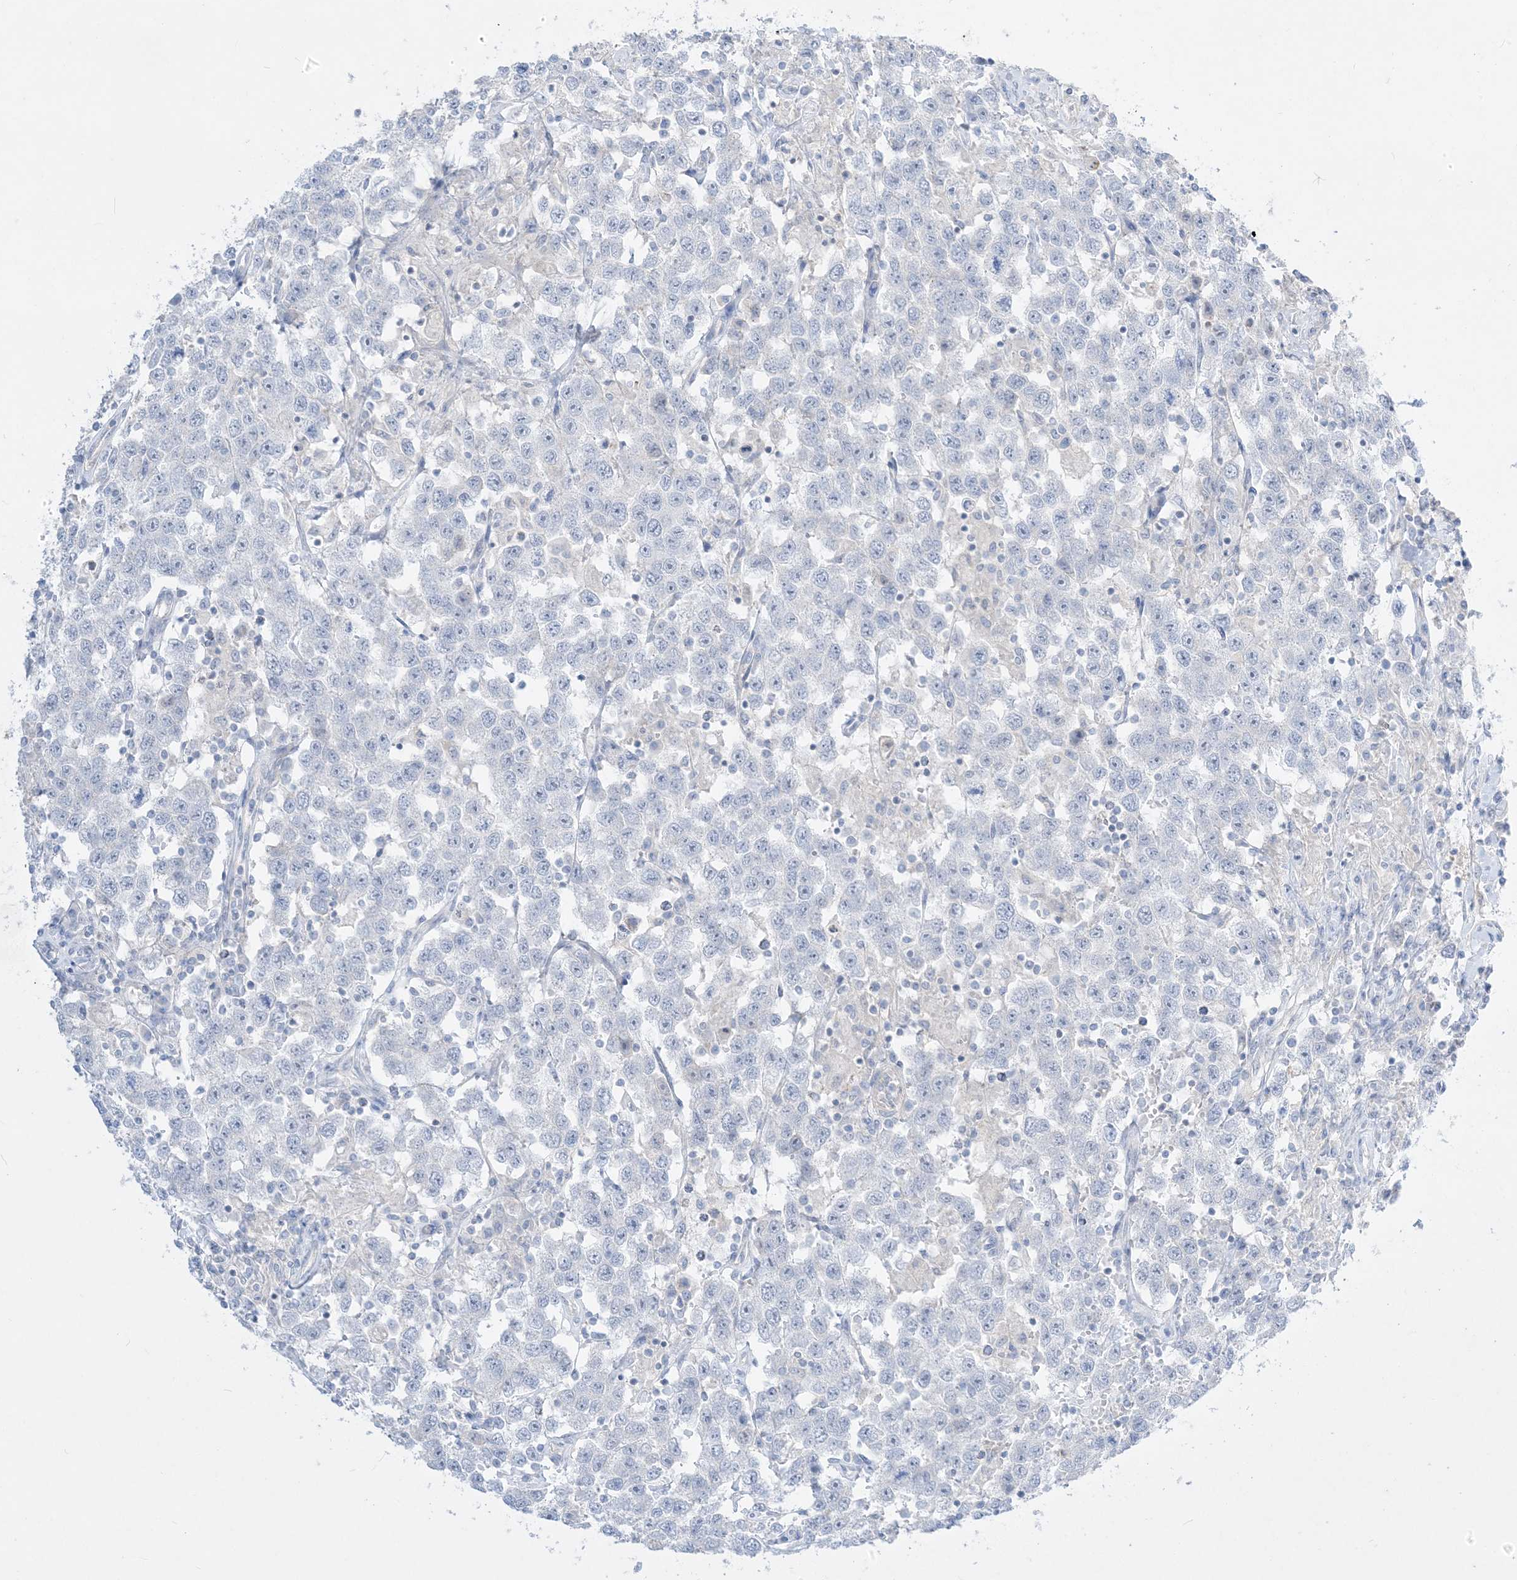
{"staining": {"intensity": "negative", "quantity": "none", "location": "none"}, "tissue": "testis cancer", "cell_type": "Tumor cells", "image_type": "cancer", "snomed": [{"axis": "morphology", "description": "Seminoma, NOS"}, {"axis": "topography", "description": "Testis"}], "caption": "Immunohistochemical staining of human testis seminoma exhibits no significant staining in tumor cells.", "gene": "ARHGEF9", "patient": {"sex": "male", "age": 41}}